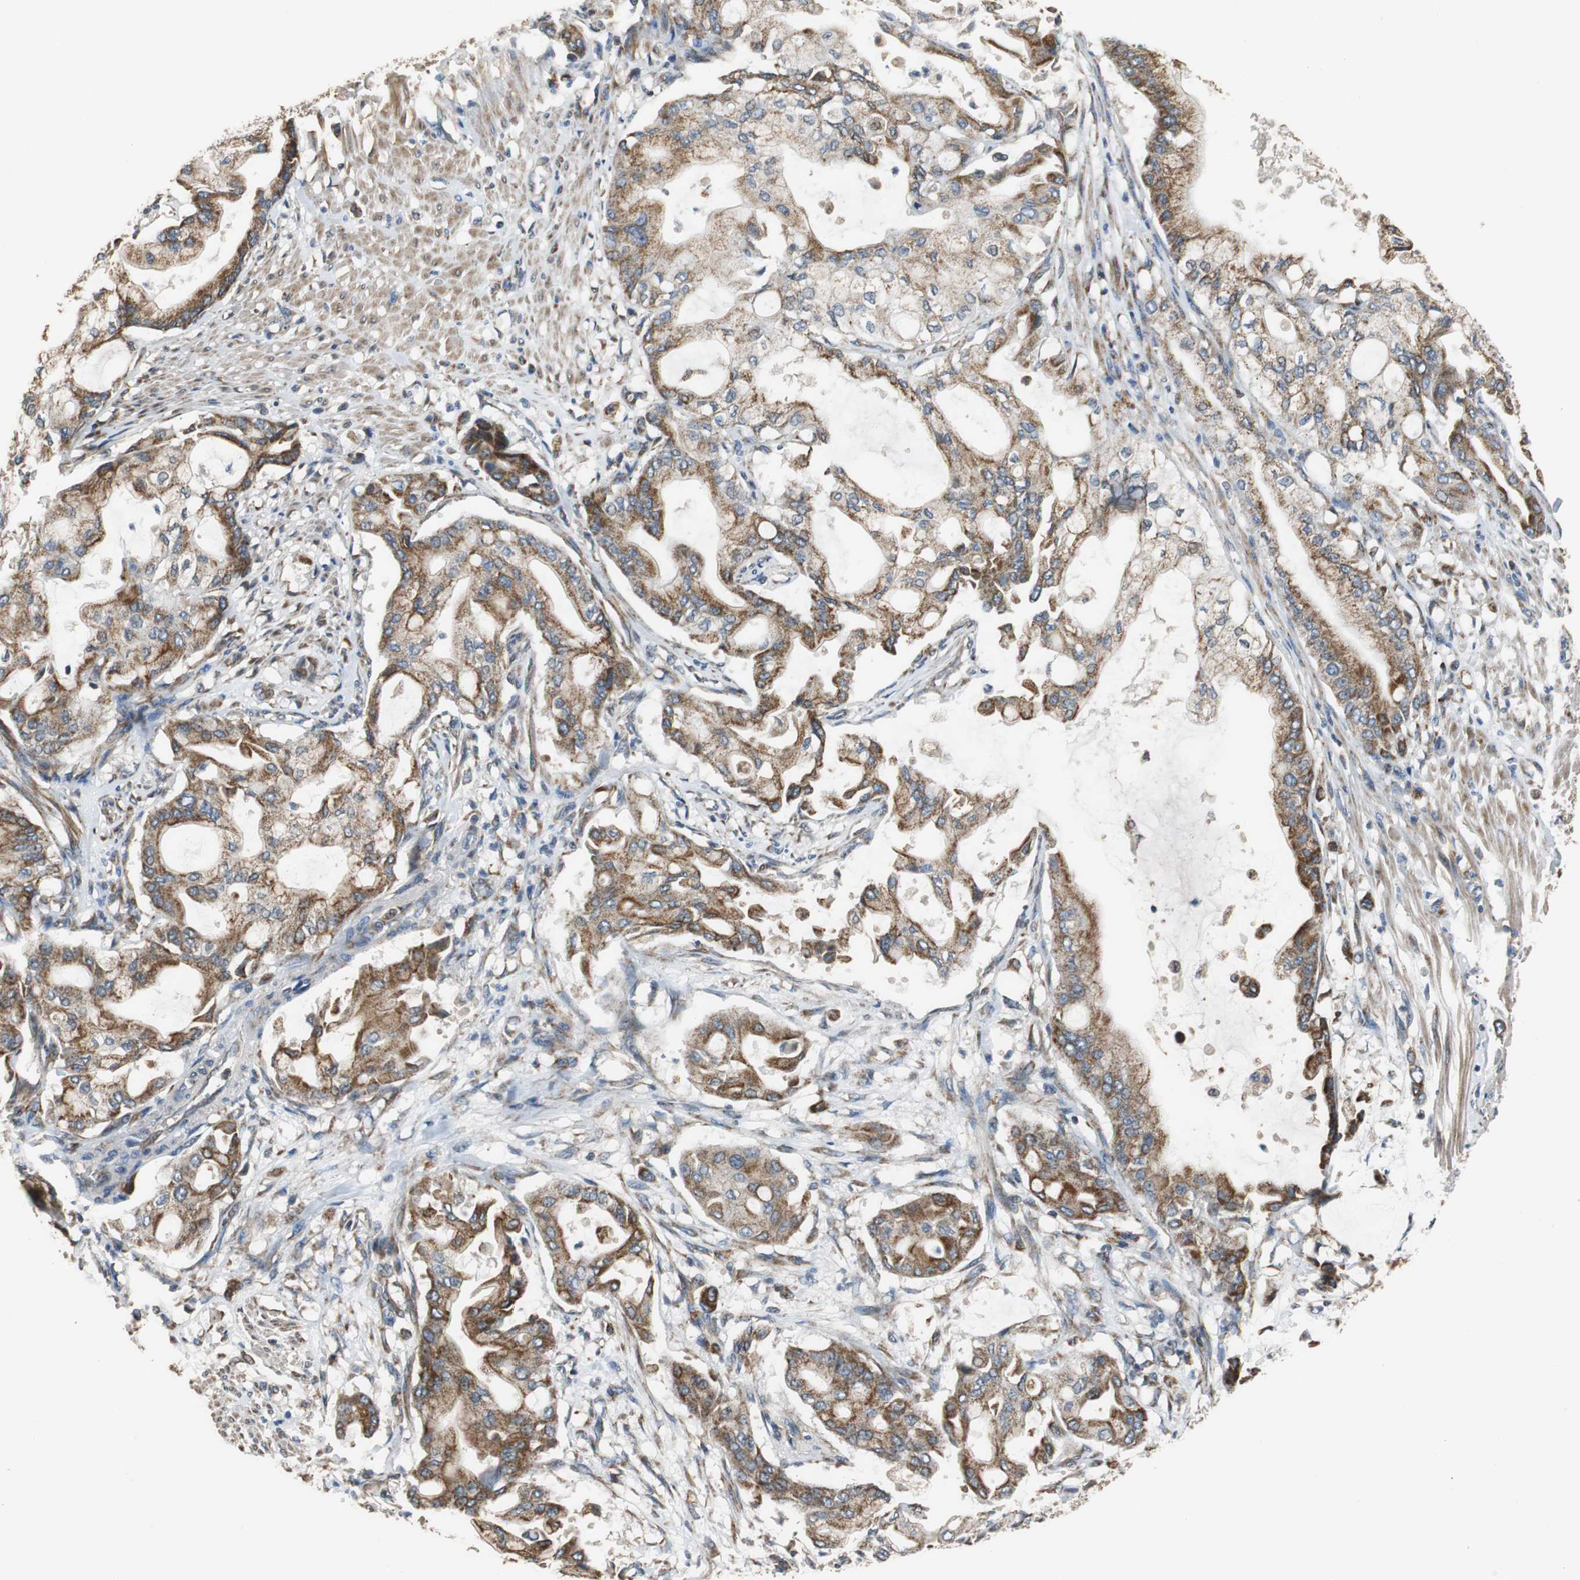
{"staining": {"intensity": "moderate", "quantity": ">75%", "location": "cytoplasmic/membranous"}, "tissue": "pancreatic cancer", "cell_type": "Tumor cells", "image_type": "cancer", "snomed": [{"axis": "morphology", "description": "Adenocarcinoma, NOS"}, {"axis": "morphology", "description": "Adenocarcinoma, metastatic, NOS"}, {"axis": "topography", "description": "Lymph node"}, {"axis": "topography", "description": "Pancreas"}, {"axis": "topography", "description": "Duodenum"}], "caption": "The image demonstrates immunohistochemical staining of pancreatic metastatic adenocarcinoma. There is moderate cytoplasmic/membranous positivity is identified in about >75% of tumor cells.", "gene": "HMGCL", "patient": {"sex": "female", "age": 64}}